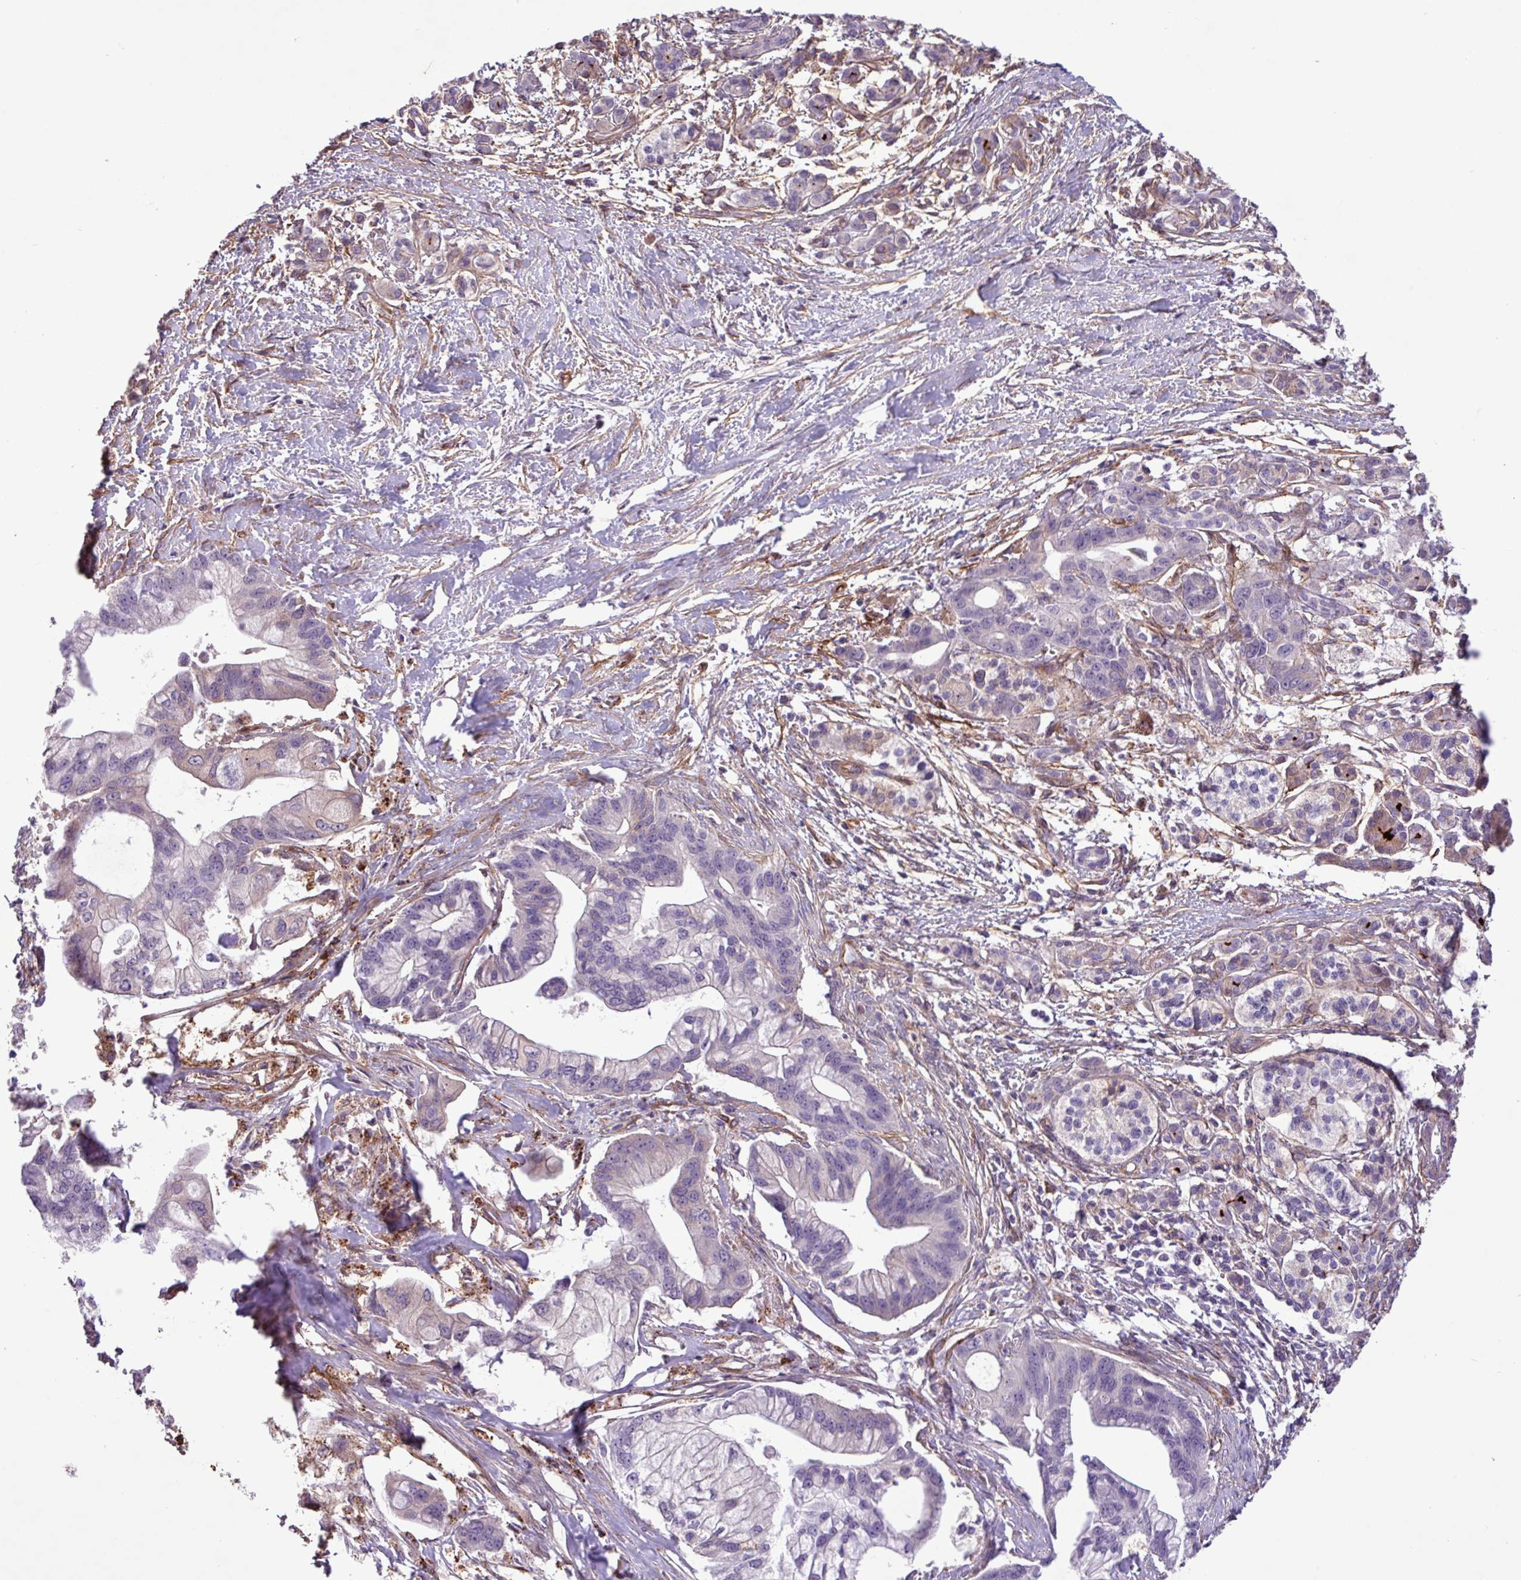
{"staining": {"intensity": "negative", "quantity": "none", "location": "none"}, "tissue": "pancreatic cancer", "cell_type": "Tumor cells", "image_type": "cancer", "snomed": [{"axis": "morphology", "description": "Adenocarcinoma, NOS"}, {"axis": "topography", "description": "Pancreas"}], "caption": "Micrograph shows no protein positivity in tumor cells of pancreatic cancer tissue.", "gene": "CD248", "patient": {"sex": "male", "age": 68}}